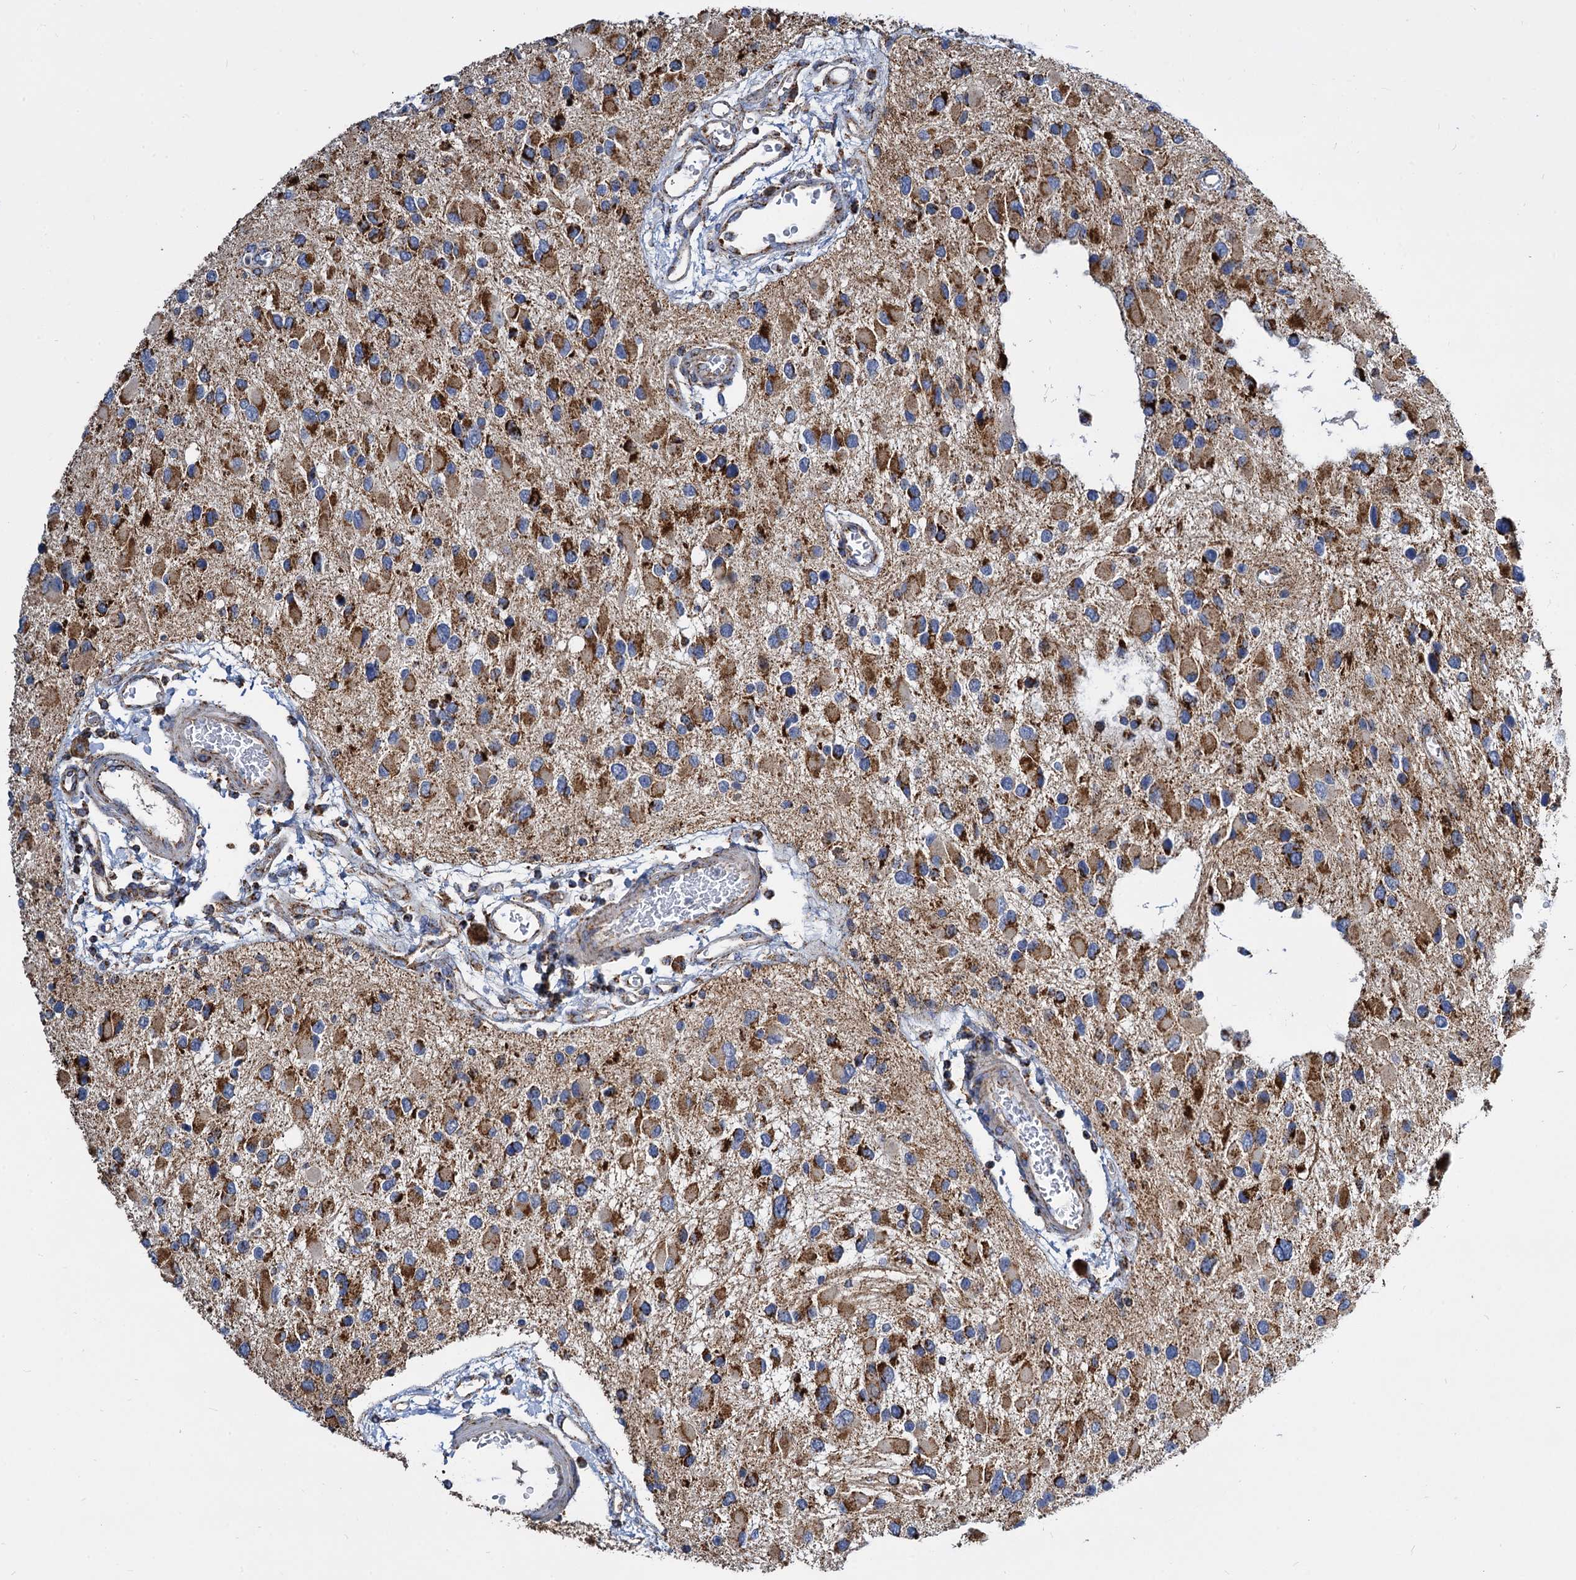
{"staining": {"intensity": "strong", "quantity": "25%-75%", "location": "cytoplasmic/membranous"}, "tissue": "glioma", "cell_type": "Tumor cells", "image_type": "cancer", "snomed": [{"axis": "morphology", "description": "Glioma, malignant, High grade"}, {"axis": "topography", "description": "Brain"}], "caption": "The histopathology image shows a brown stain indicating the presence of a protein in the cytoplasmic/membranous of tumor cells in glioma.", "gene": "TIMM10", "patient": {"sex": "male", "age": 53}}